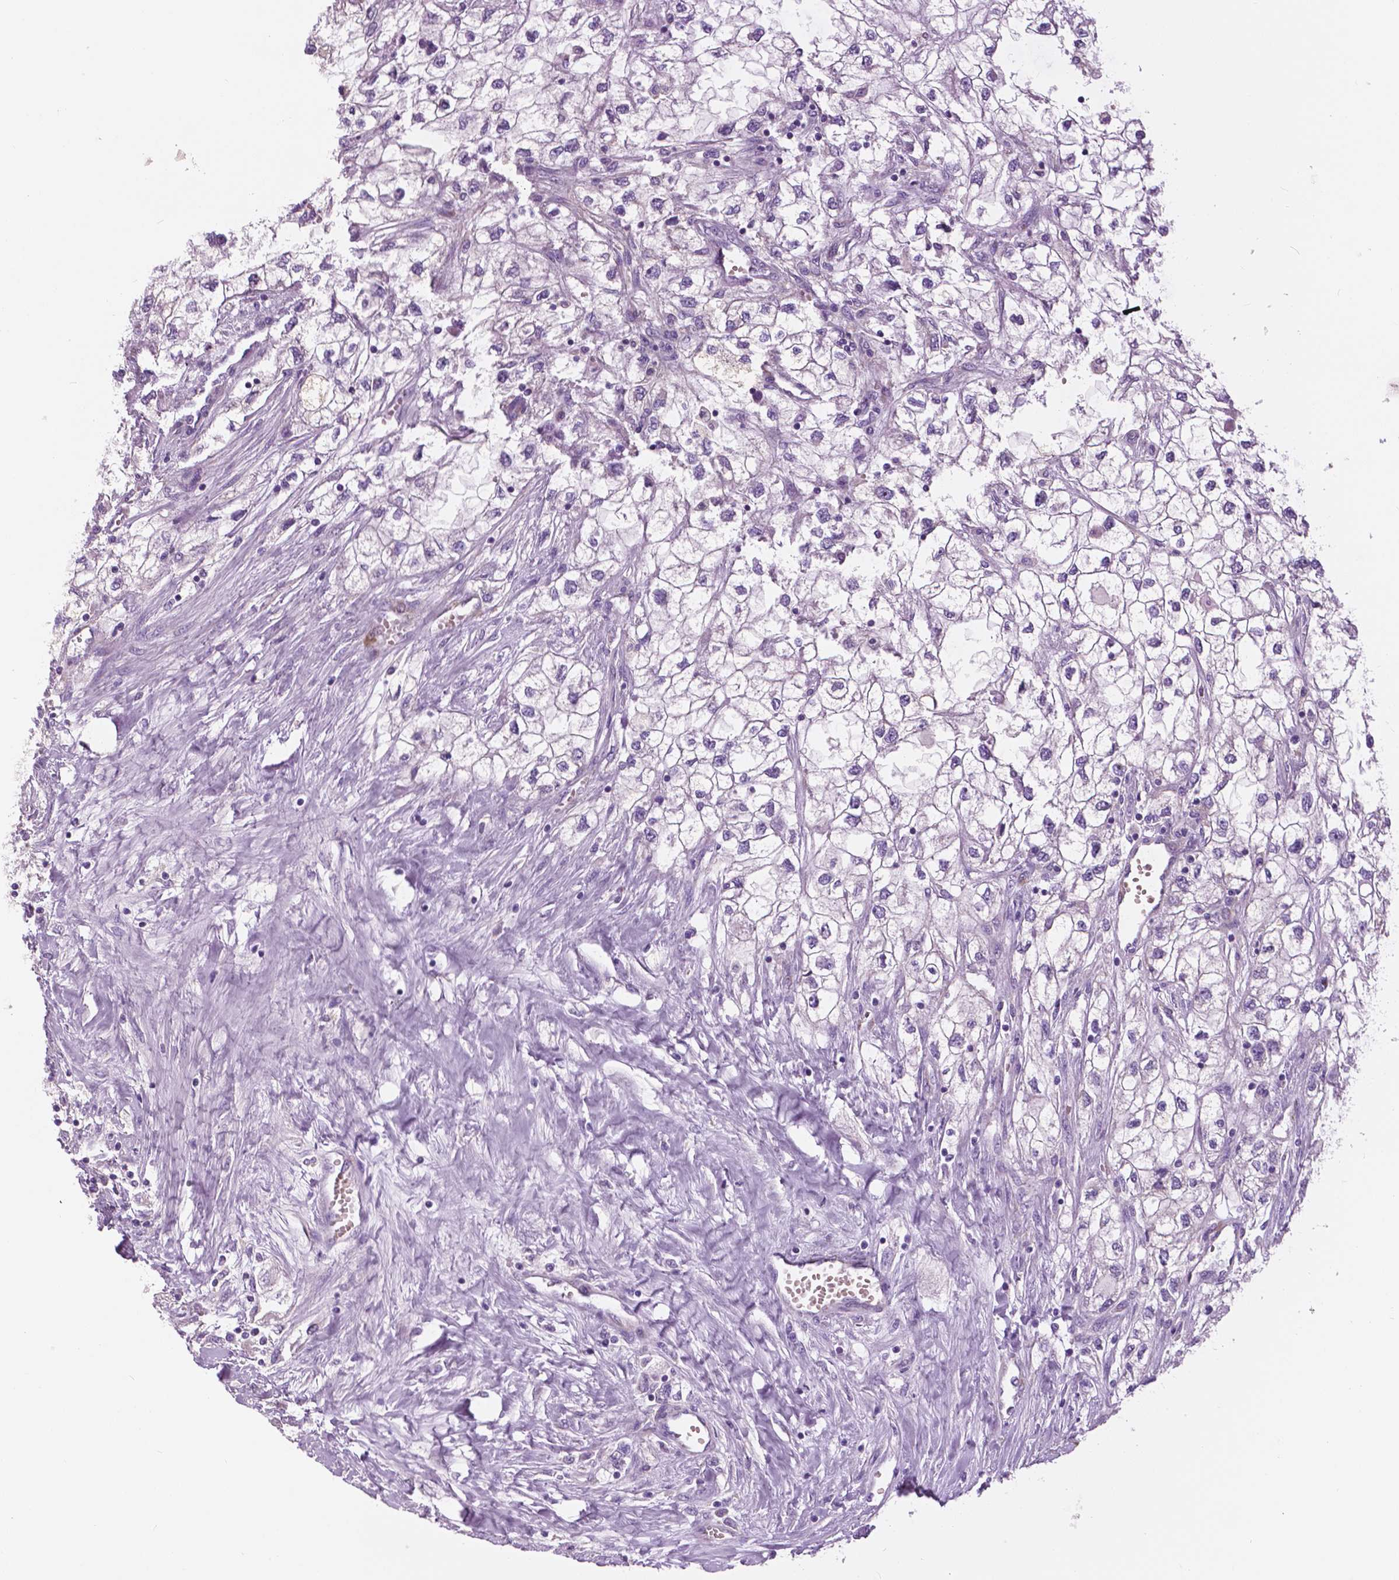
{"staining": {"intensity": "negative", "quantity": "none", "location": "none"}, "tissue": "renal cancer", "cell_type": "Tumor cells", "image_type": "cancer", "snomed": [{"axis": "morphology", "description": "Adenocarcinoma, NOS"}, {"axis": "topography", "description": "Kidney"}], "caption": "The photomicrograph displays no staining of tumor cells in adenocarcinoma (renal).", "gene": "SERPINI1", "patient": {"sex": "male", "age": 59}}